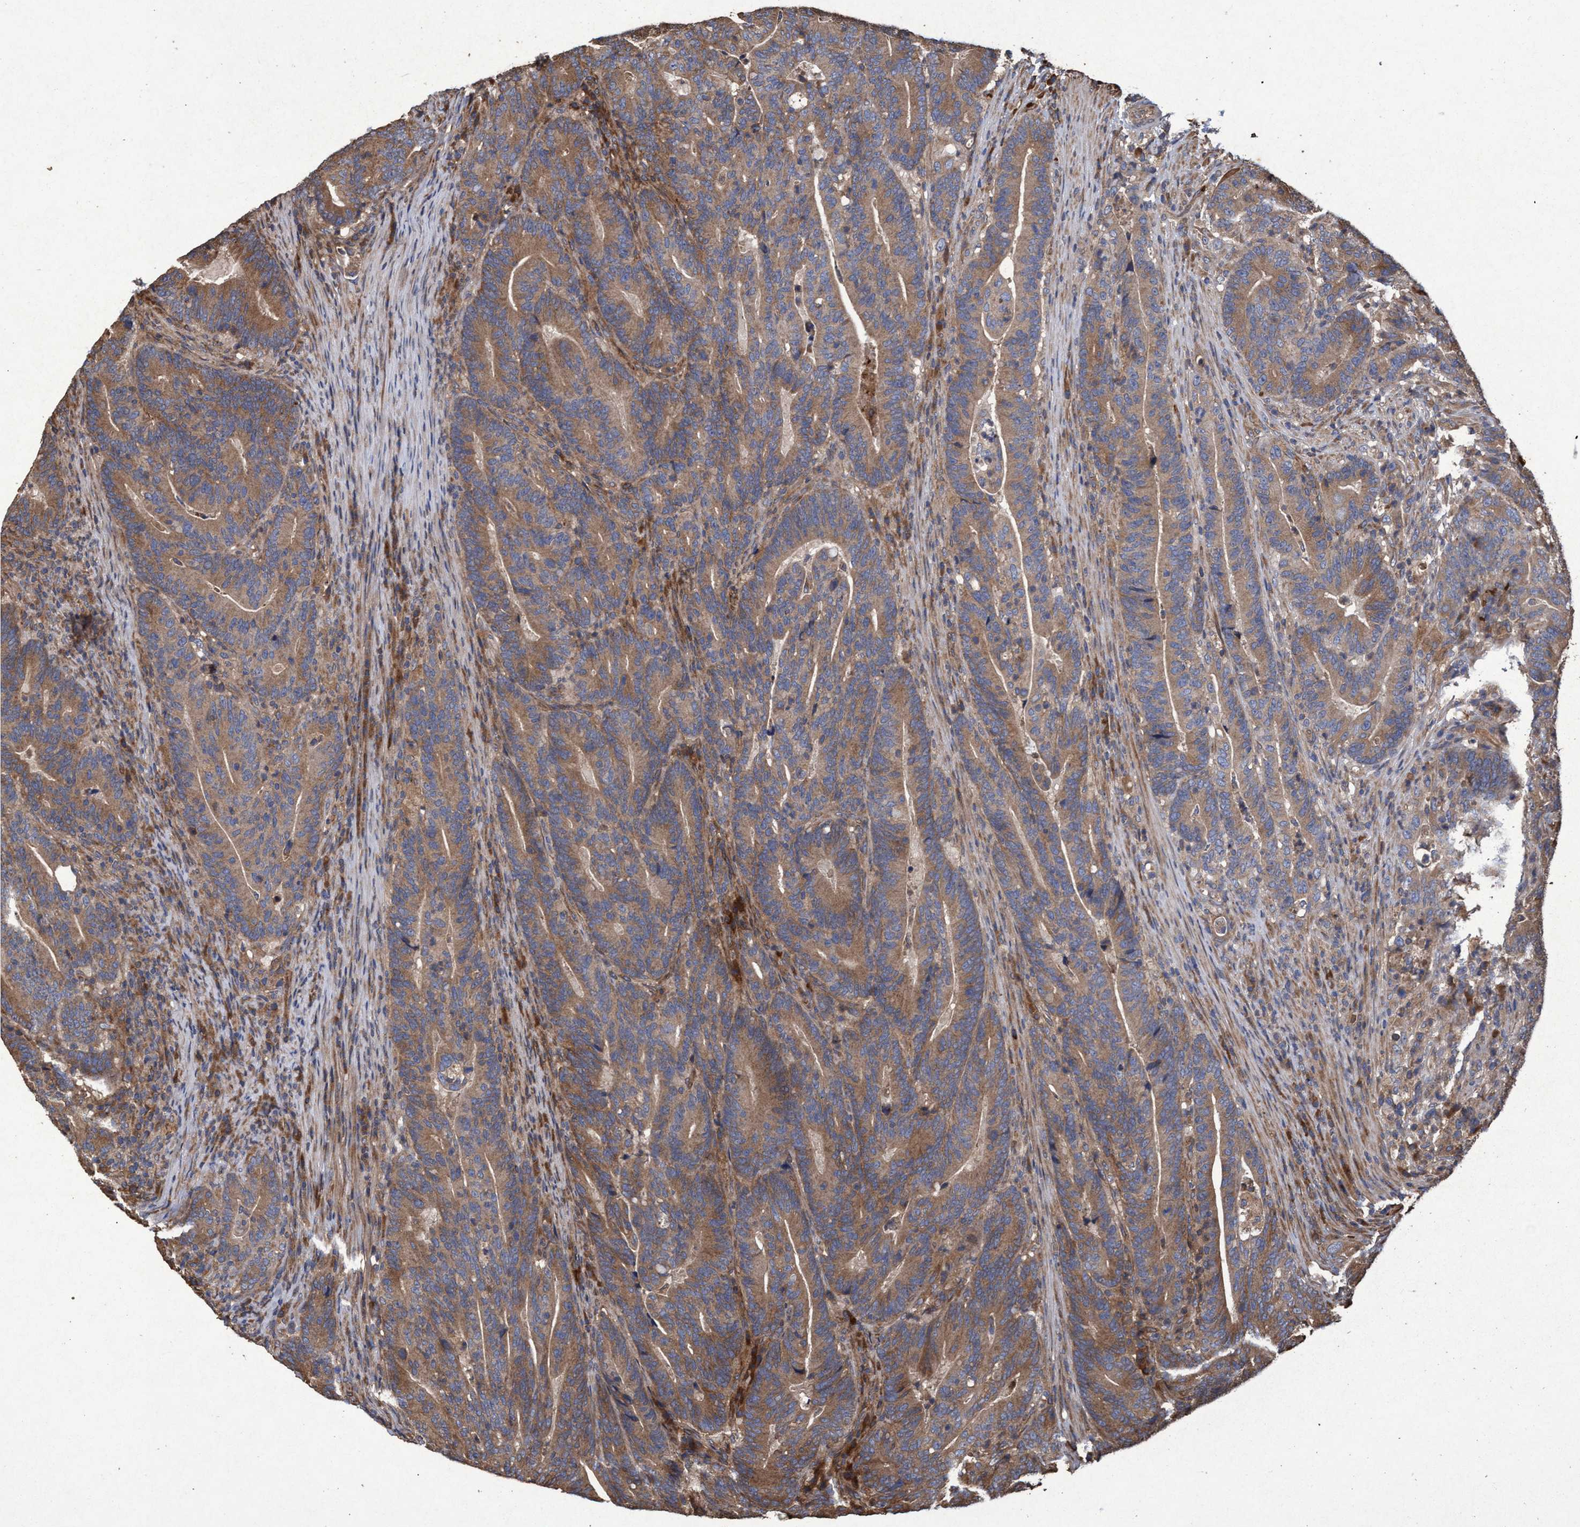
{"staining": {"intensity": "moderate", "quantity": ">75%", "location": "cytoplasmic/membranous"}, "tissue": "colorectal cancer", "cell_type": "Tumor cells", "image_type": "cancer", "snomed": [{"axis": "morphology", "description": "Adenocarcinoma, NOS"}, {"axis": "topography", "description": "Colon"}], "caption": "Immunohistochemical staining of colorectal cancer (adenocarcinoma) shows moderate cytoplasmic/membranous protein expression in about >75% of tumor cells.", "gene": "CHMP6", "patient": {"sex": "female", "age": 66}}